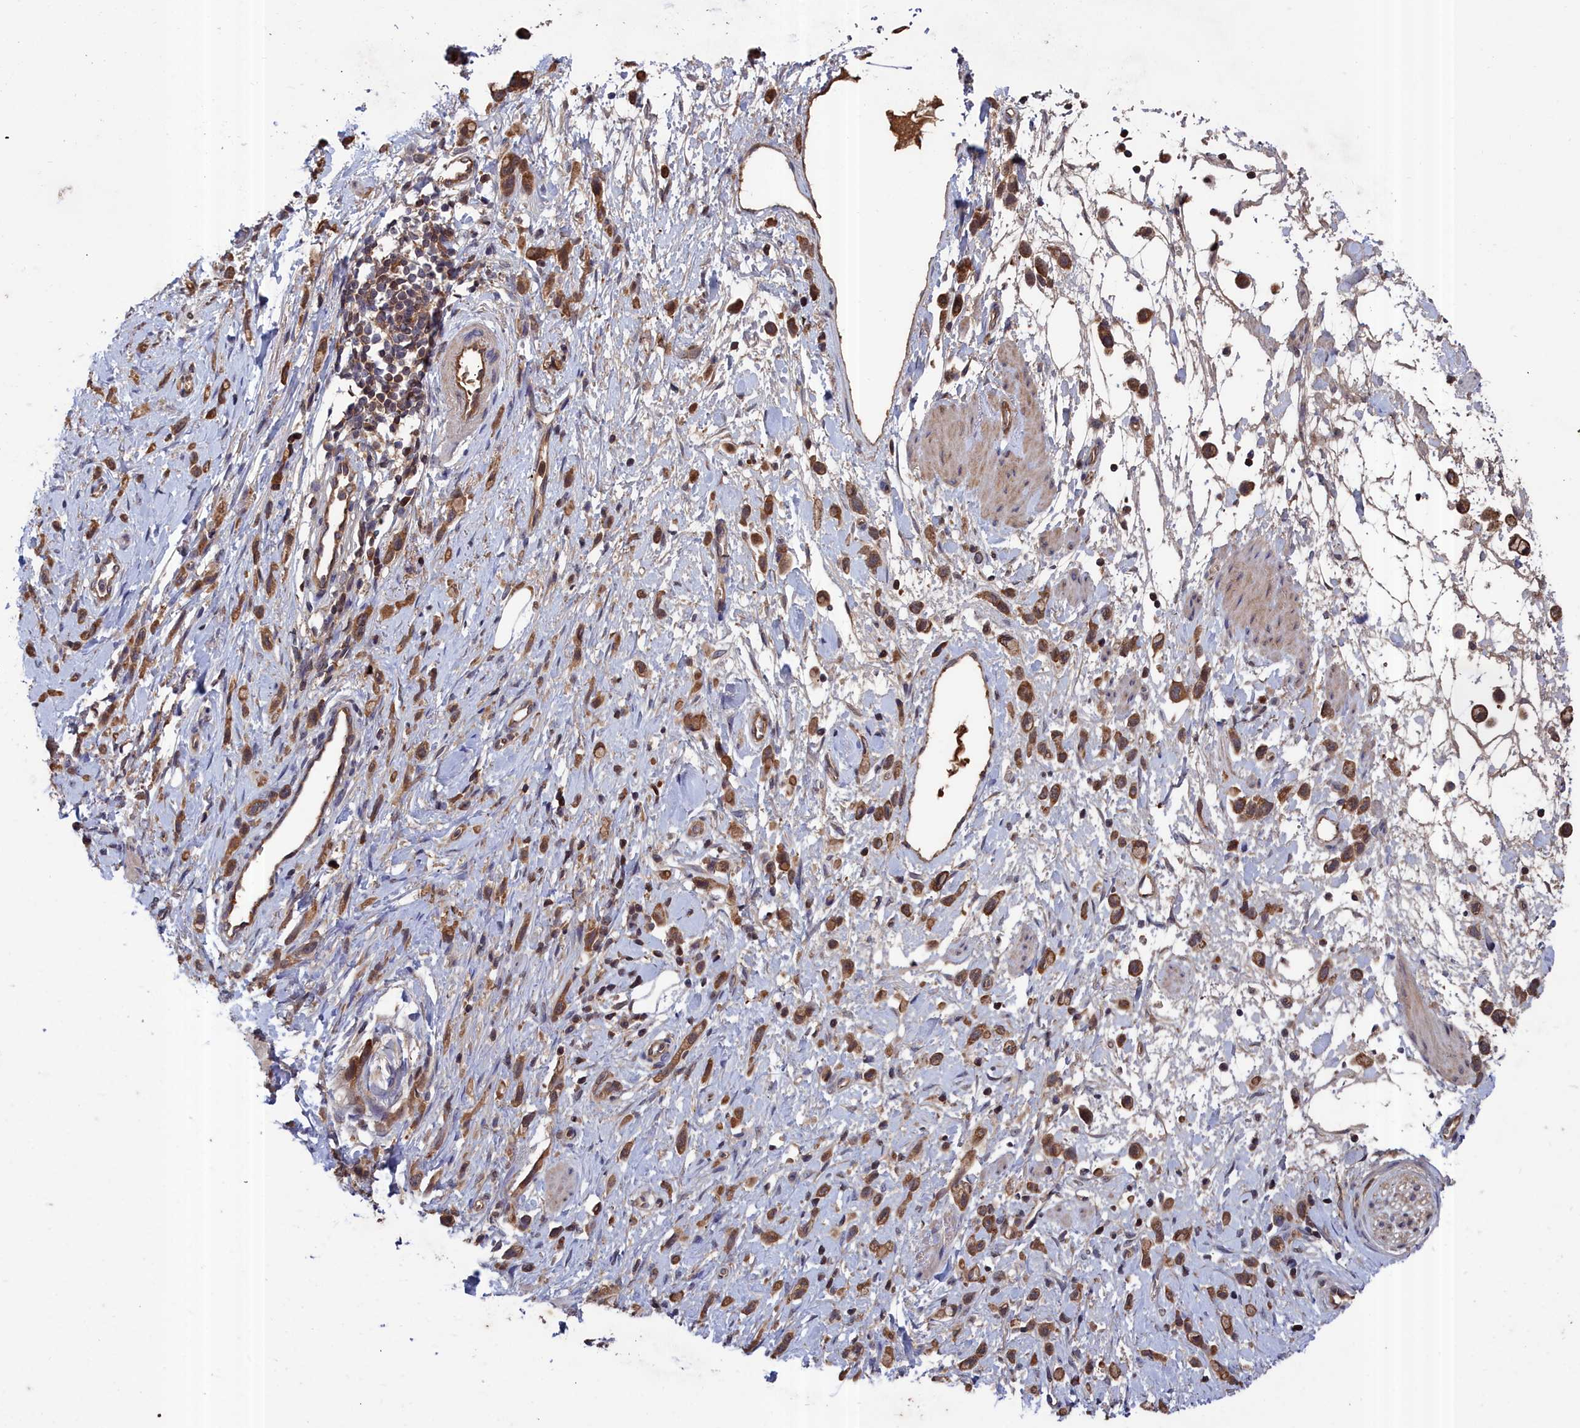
{"staining": {"intensity": "moderate", "quantity": ">75%", "location": "cytoplasmic/membranous"}, "tissue": "stomach cancer", "cell_type": "Tumor cells", "image_type": "cancer", "snomed": [{"axis": "morphology", "description": "Adenocarcinoma, NOS"}, {"axis": "topography", "description": "Stomach"}], "caption": "Stomach cancer (adenocarcinoma) stained with a protein marker reveals moderate staining in tumor cells.", "gene": "GFRA2", "patient": {"sex": "female", "age": 65}}